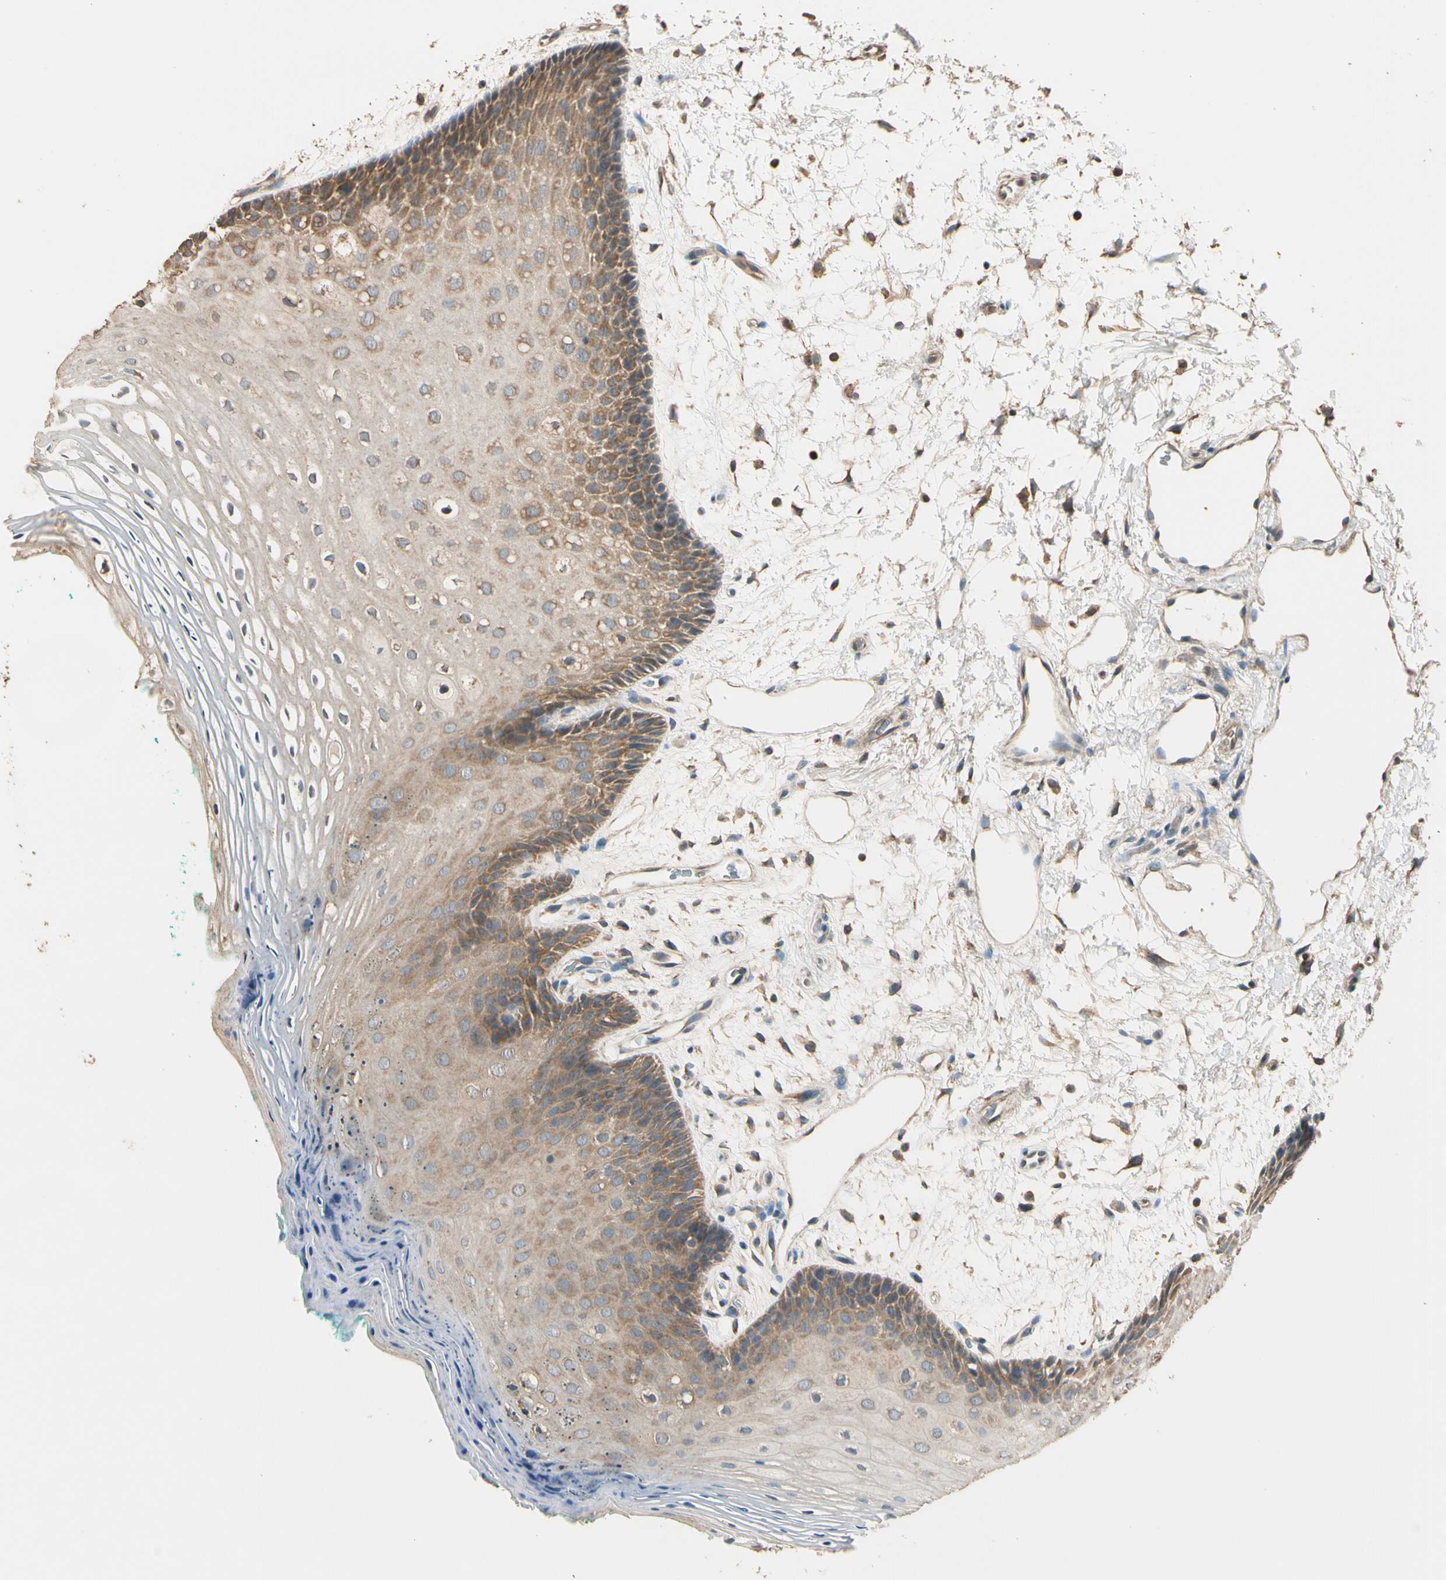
{"staining": {"intensity": "moderate", "quantity": "25%-75%", "location": "cytoplasmic/membranous"}, "tissue": "oral mucosa", "cell_type": "Squamous epithelial cells", "image_type": "normal", "snomed": [{"axis": "morphology", "description": "Normal tissue, NOS"}, {"axis": "topography", "description": "Skeletal muscle"}, {"axis": "topography", "description": "Oral tissue"}, {"axis": "topography", "description": "Peripheral nerve tissue"}], "caption": "Protein staining reveals moderate cytoplasmic/membranous staining in approximately 25%-75% of squamous epithelial cells in unremarkable oral mucosa.", "gene": "STX18", "patient": {"sex": "female", "age": 84}}